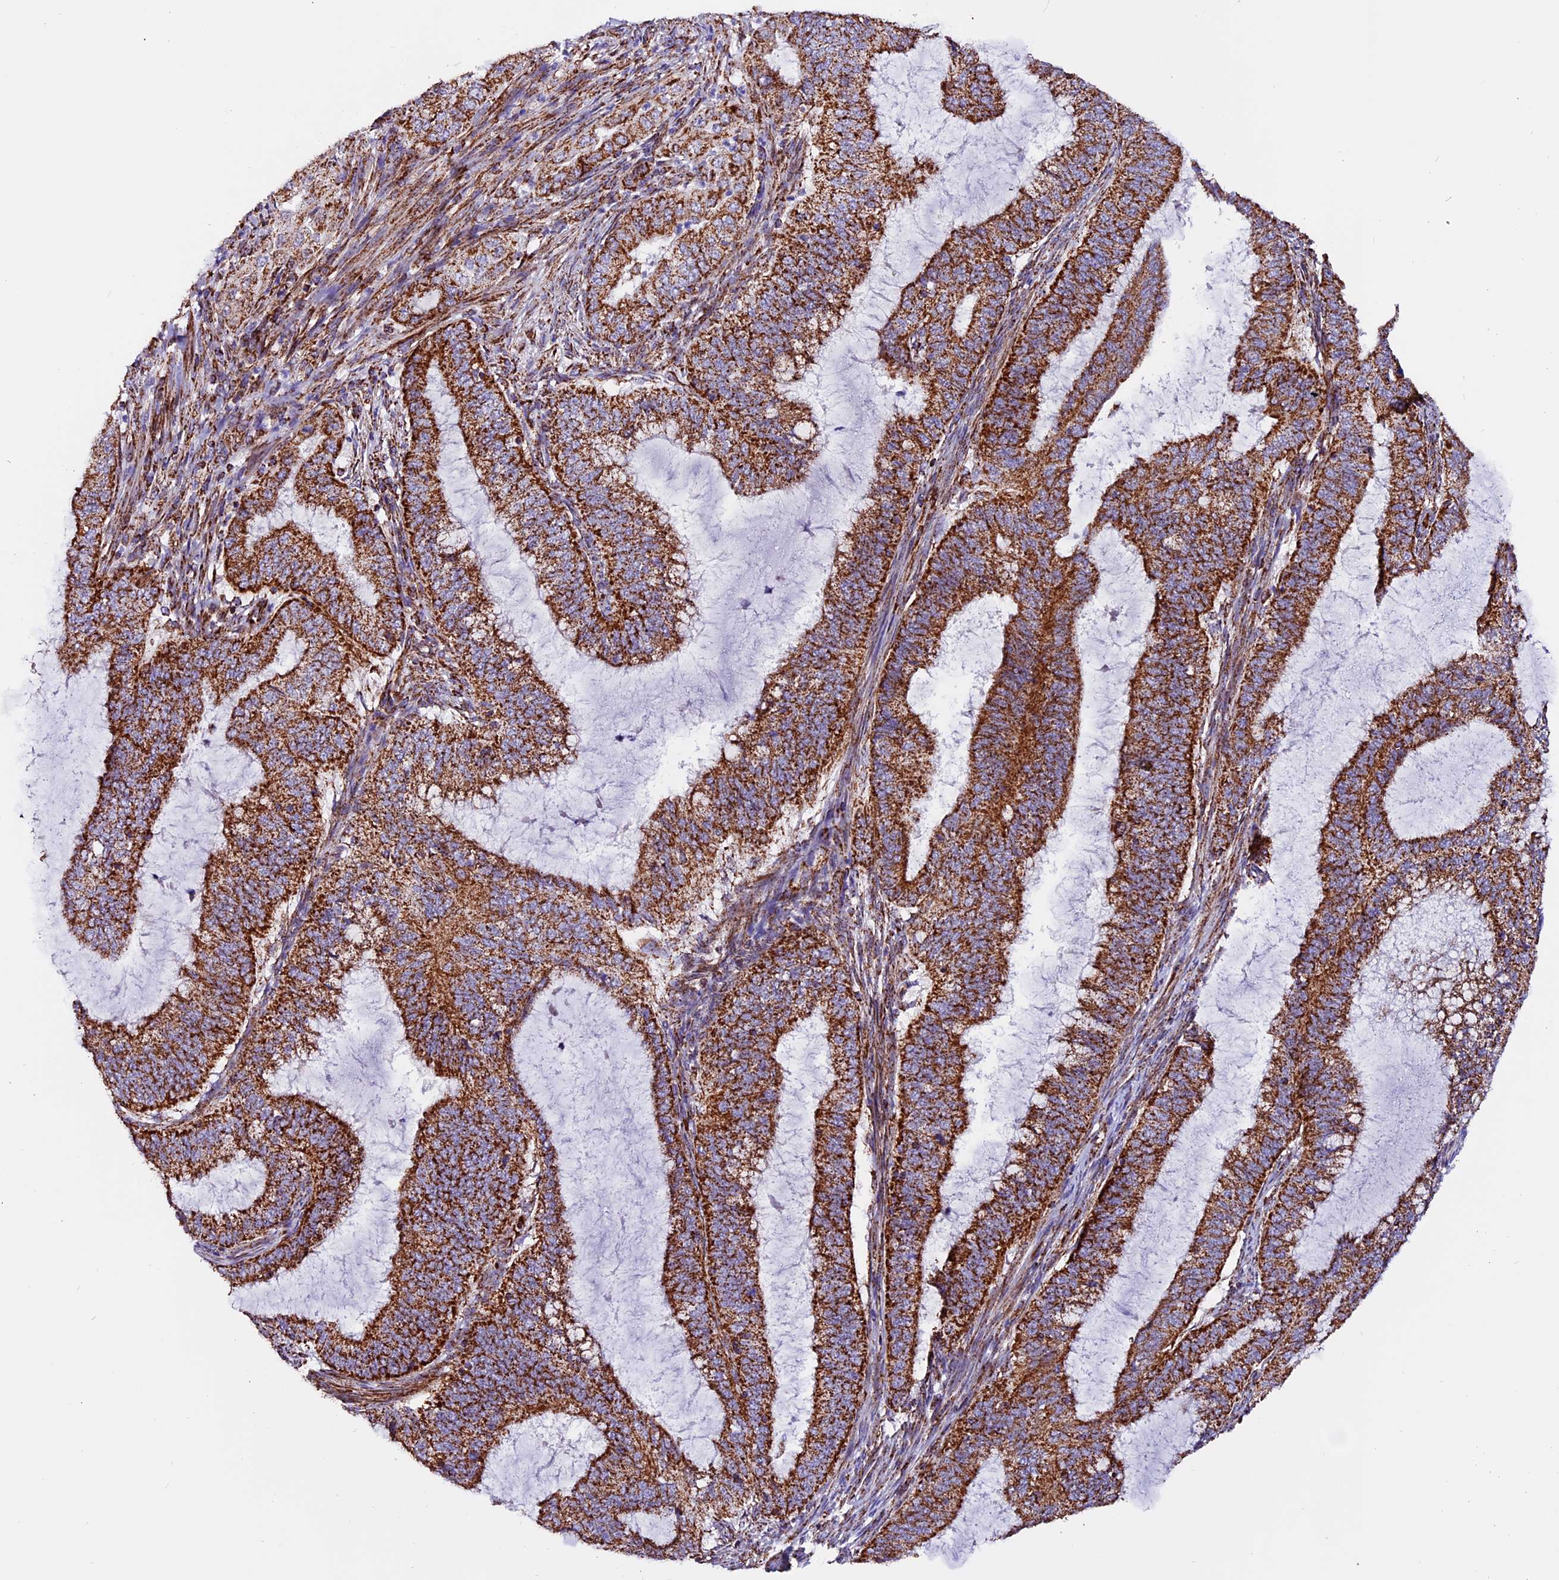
{"staining": {"intensity": "strong", "quantity": ">75%", "location": "cytoplasmic/membranous"}, "tissue": "endometrial cancer", "cell_type": "Tumor cells", "image_type": "cancer", "snomed": [{"axis": "morphology", "description": "Adenocarcinoma, NOS"}, {"axis": "topography", "description": "Endometrium"}], "caption": "Protein expression by IHC reveals strong cytoplasmic/membranous positivity in about >75% of tumor cells in endometrial cancer. The staining was performed using DAB to visualize the protein expression in brown, while the nuclei were stained in blue with hematoxylin (Magnification: 20x).", "gene": "CX3CL1", "patient": {"sex": "female", "age": 51}}